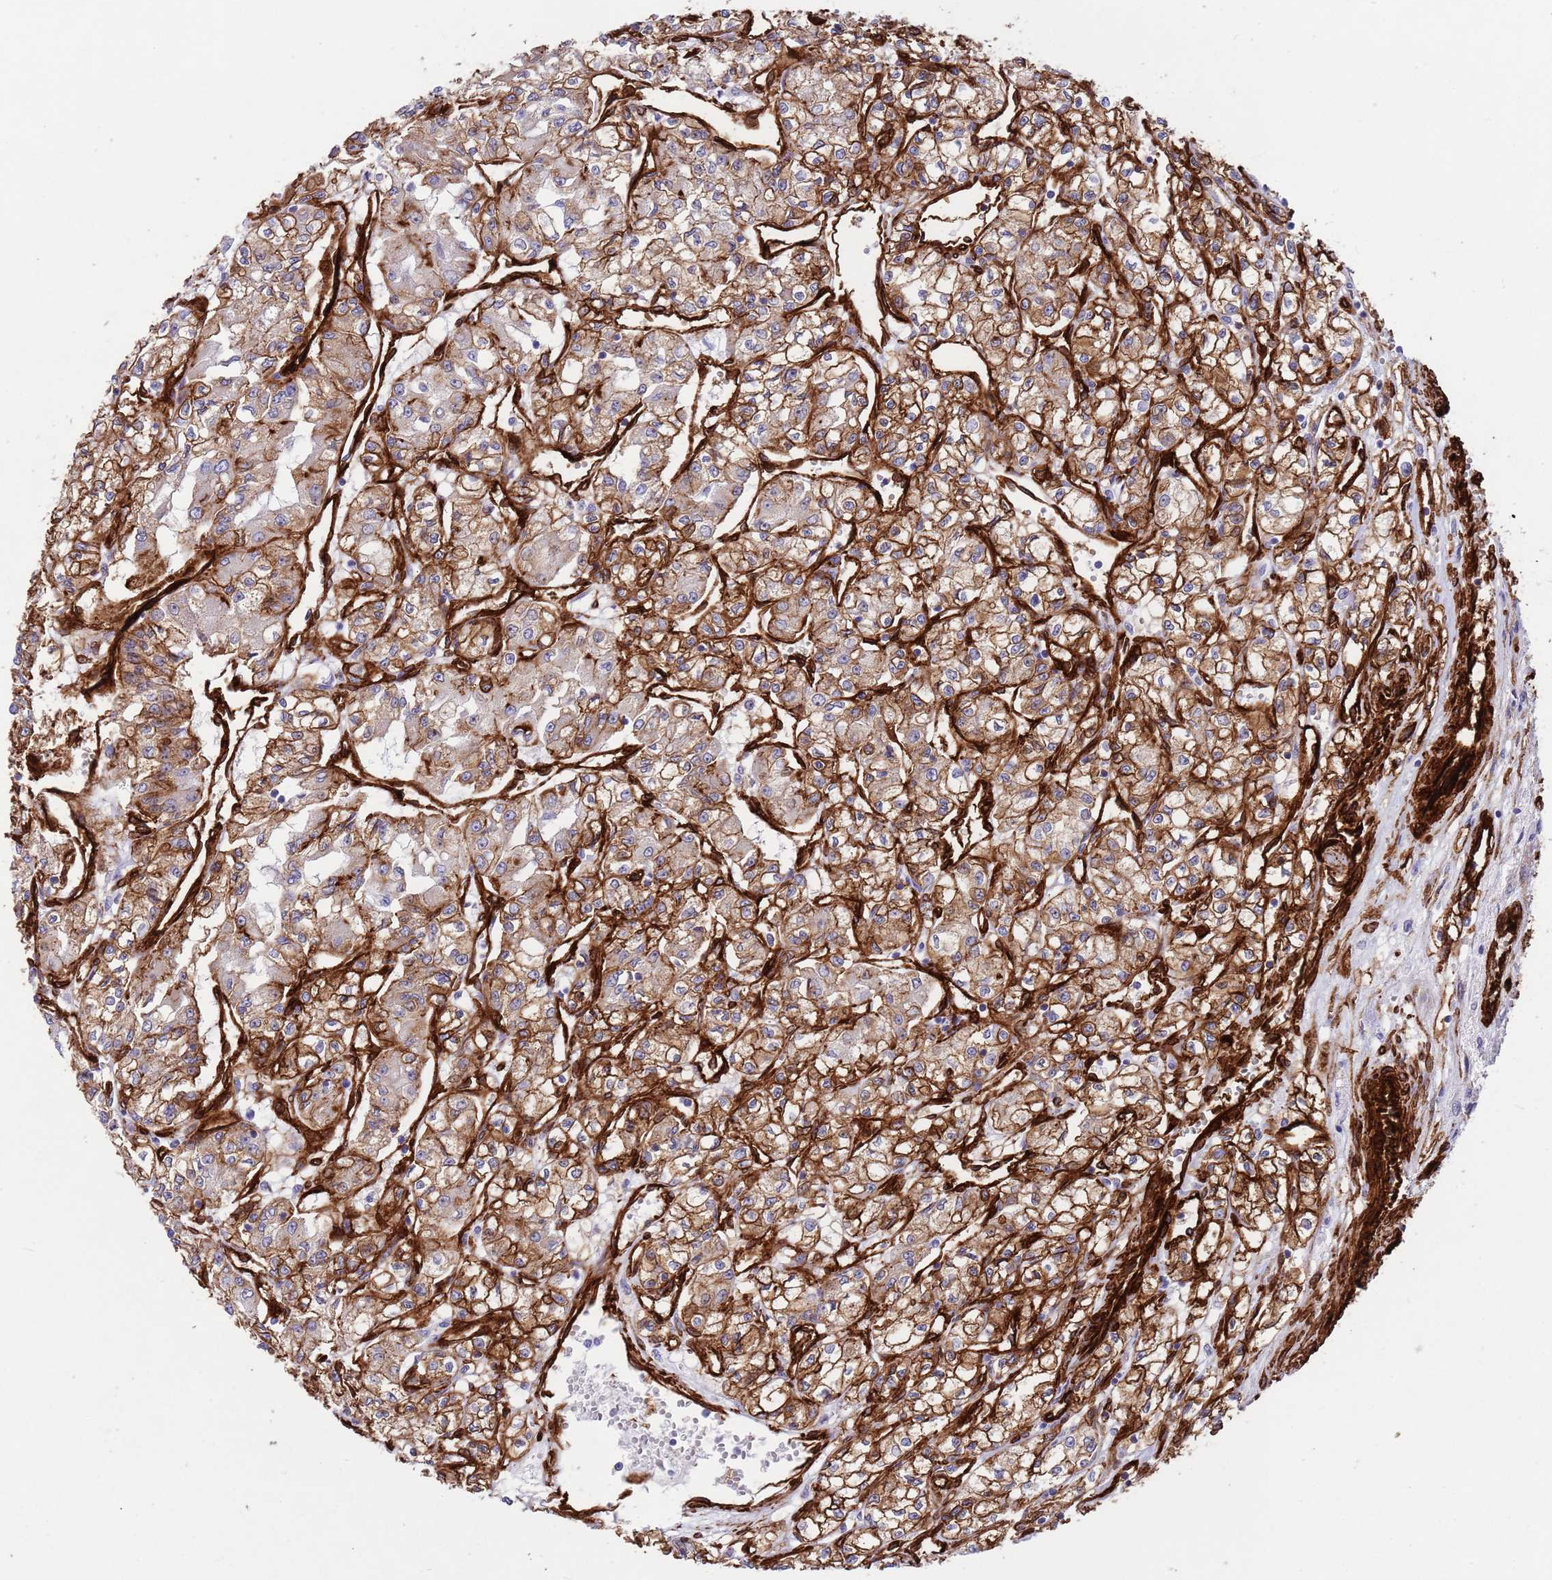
{"staining": {"intensity": "strong", "quantity": "25%-75%", "location": "cytoplasmic/membranous"}, "tissue": "renal cancer", "cell_type": "Tumor cells", "image_type": "cancer", "snomed": [{"axis": "morphology", "description": "Adenocarcinoma, NOS"}, {"axis": "topography", "description": "Kidney"}], "caption": "Renal adenocarcinoma was stained to show a protein in brown. There is high levels of strong cytoplasmic/membranous positivity in approximately 25%-75% of tumor cells.", "gene": "CAV2", "patient": {"sex": "male", "age": 59}}